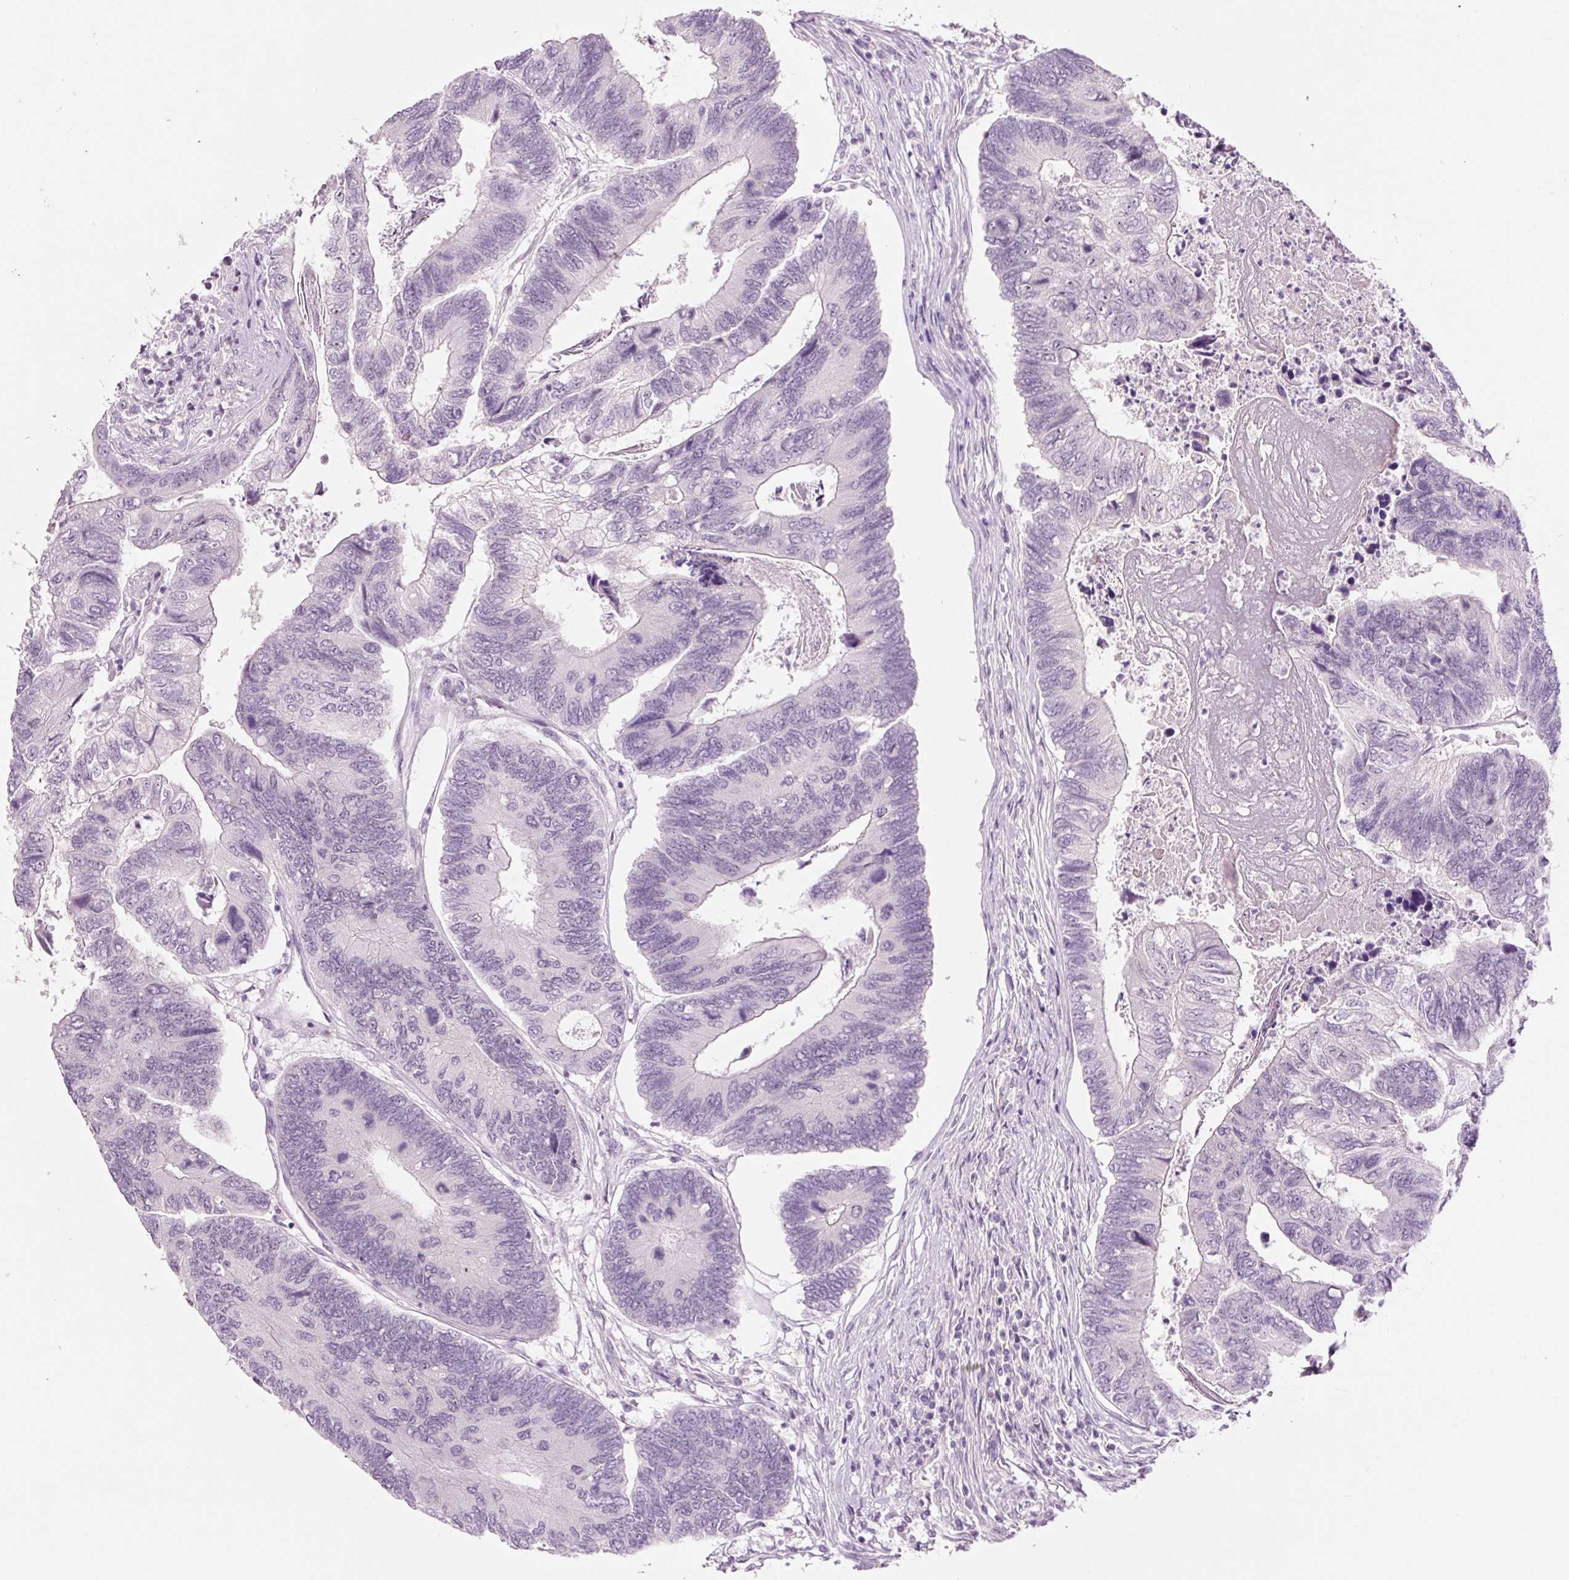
{"staining": {"intensity": "negative", "quantity": "none", "location": "none"}, "tissue": "colorectal cancer", "cell_type": "Tumor cells", "image_type": "cancer", "snomed": [{"axis": "morphology", "description": "Adenocarcinoma, NOS"}, {"axis": "topography", "description": "Colon"}], "caption": "Immunohistochemistry (IHC) of human colorectal cancer (adenocarcinoma) reveals no staining in tumor cells.", "gene": "GCG", "patient": {"sex": "female", "age": 67}}